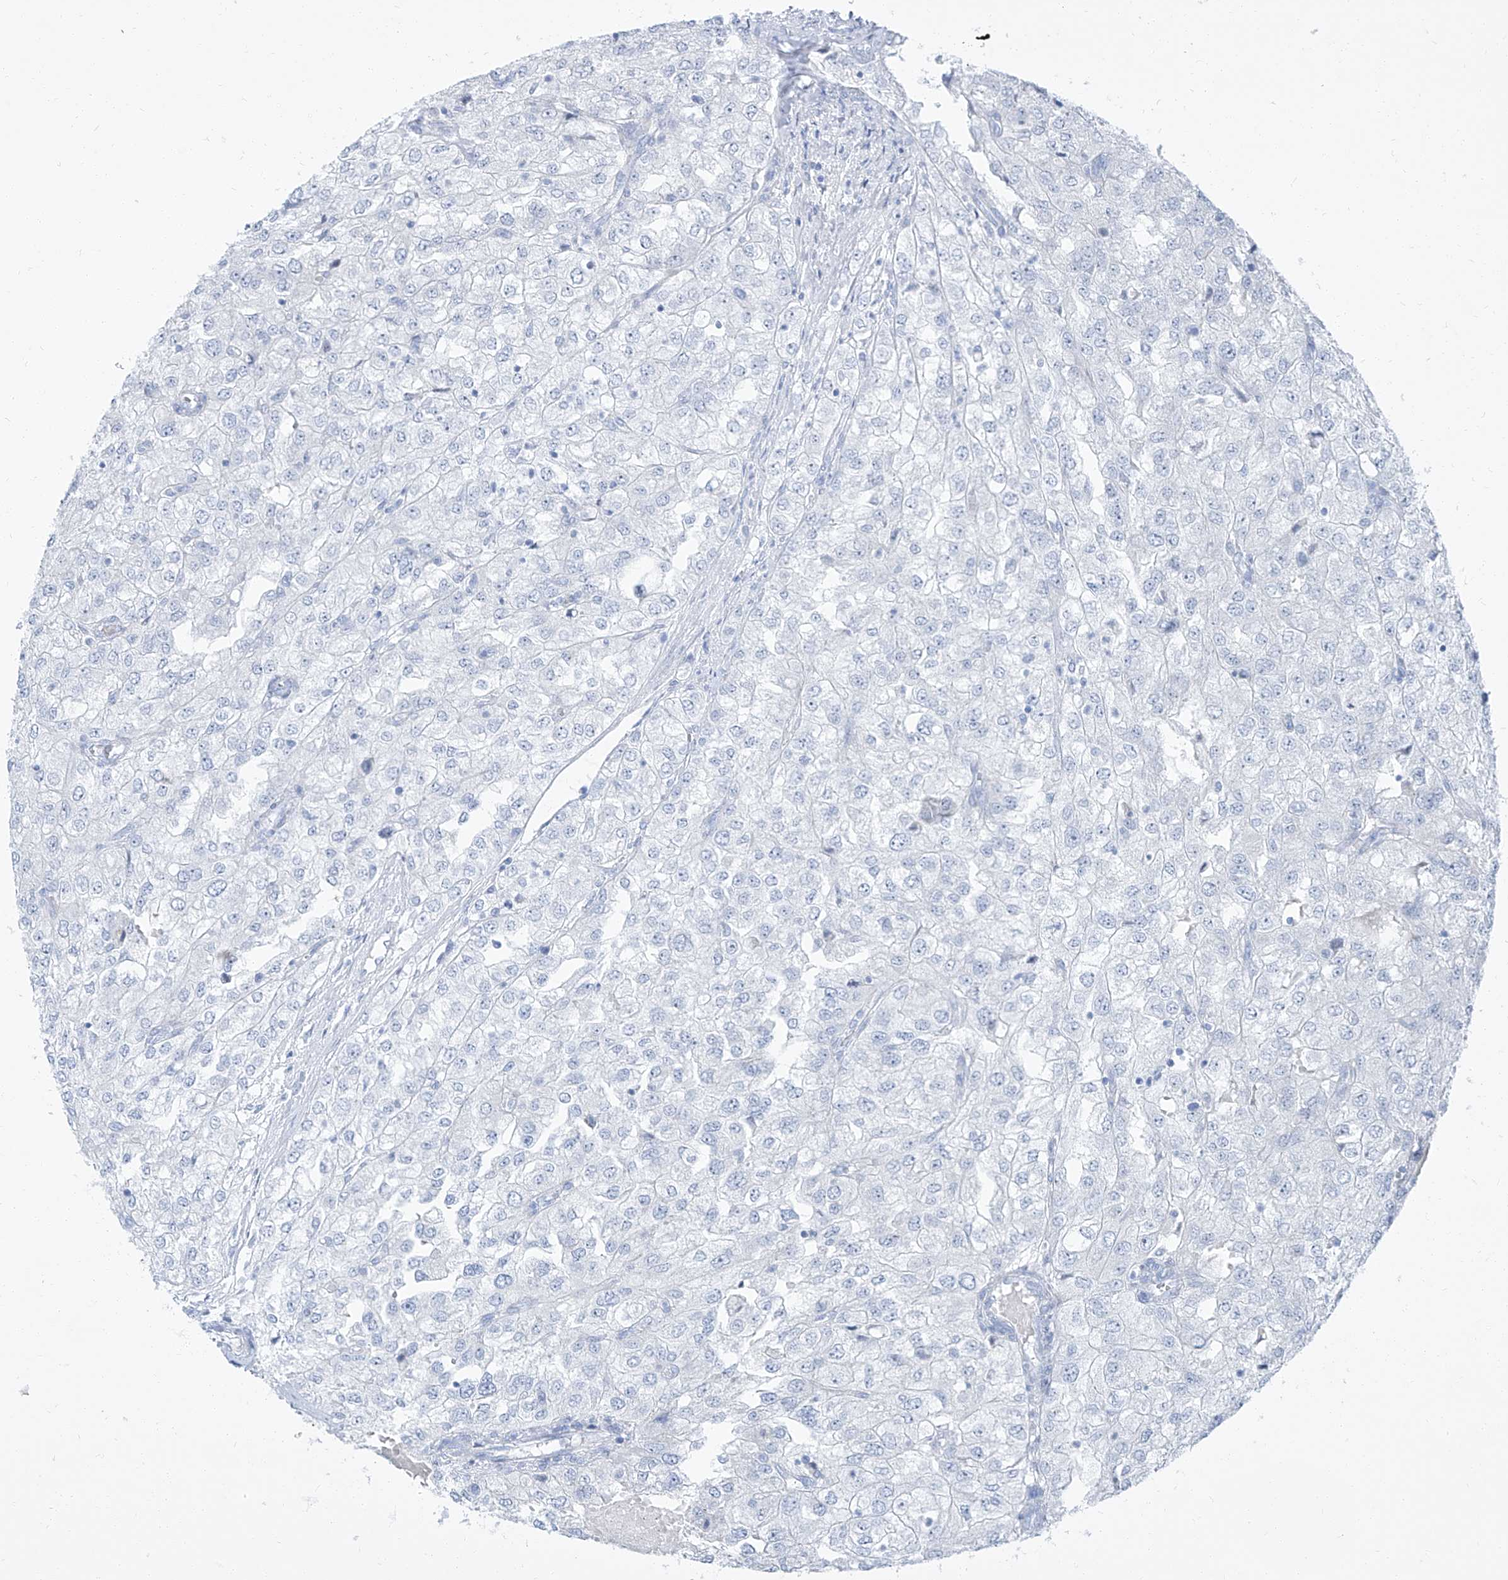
{"staining": {"intensity": "negative", "quantity": "none", "location": "none"}, "tissue": "renal cancer", "cell_type": "Tumor cells", "image_type": "cancer", "snomed": [{"axis": "morphology", "description": "Adenocarcinoma, NOS"}, {"axis": "topography", "description": "Kidney"}], "caption": "A high-resolution histopathology image shows IHC staining of renal cancer (adenocarcinoma), which reveals no significant positivity in tumor cells.", "gene": "TXLNB", "patient": {"sex": "female", "age": 54}}